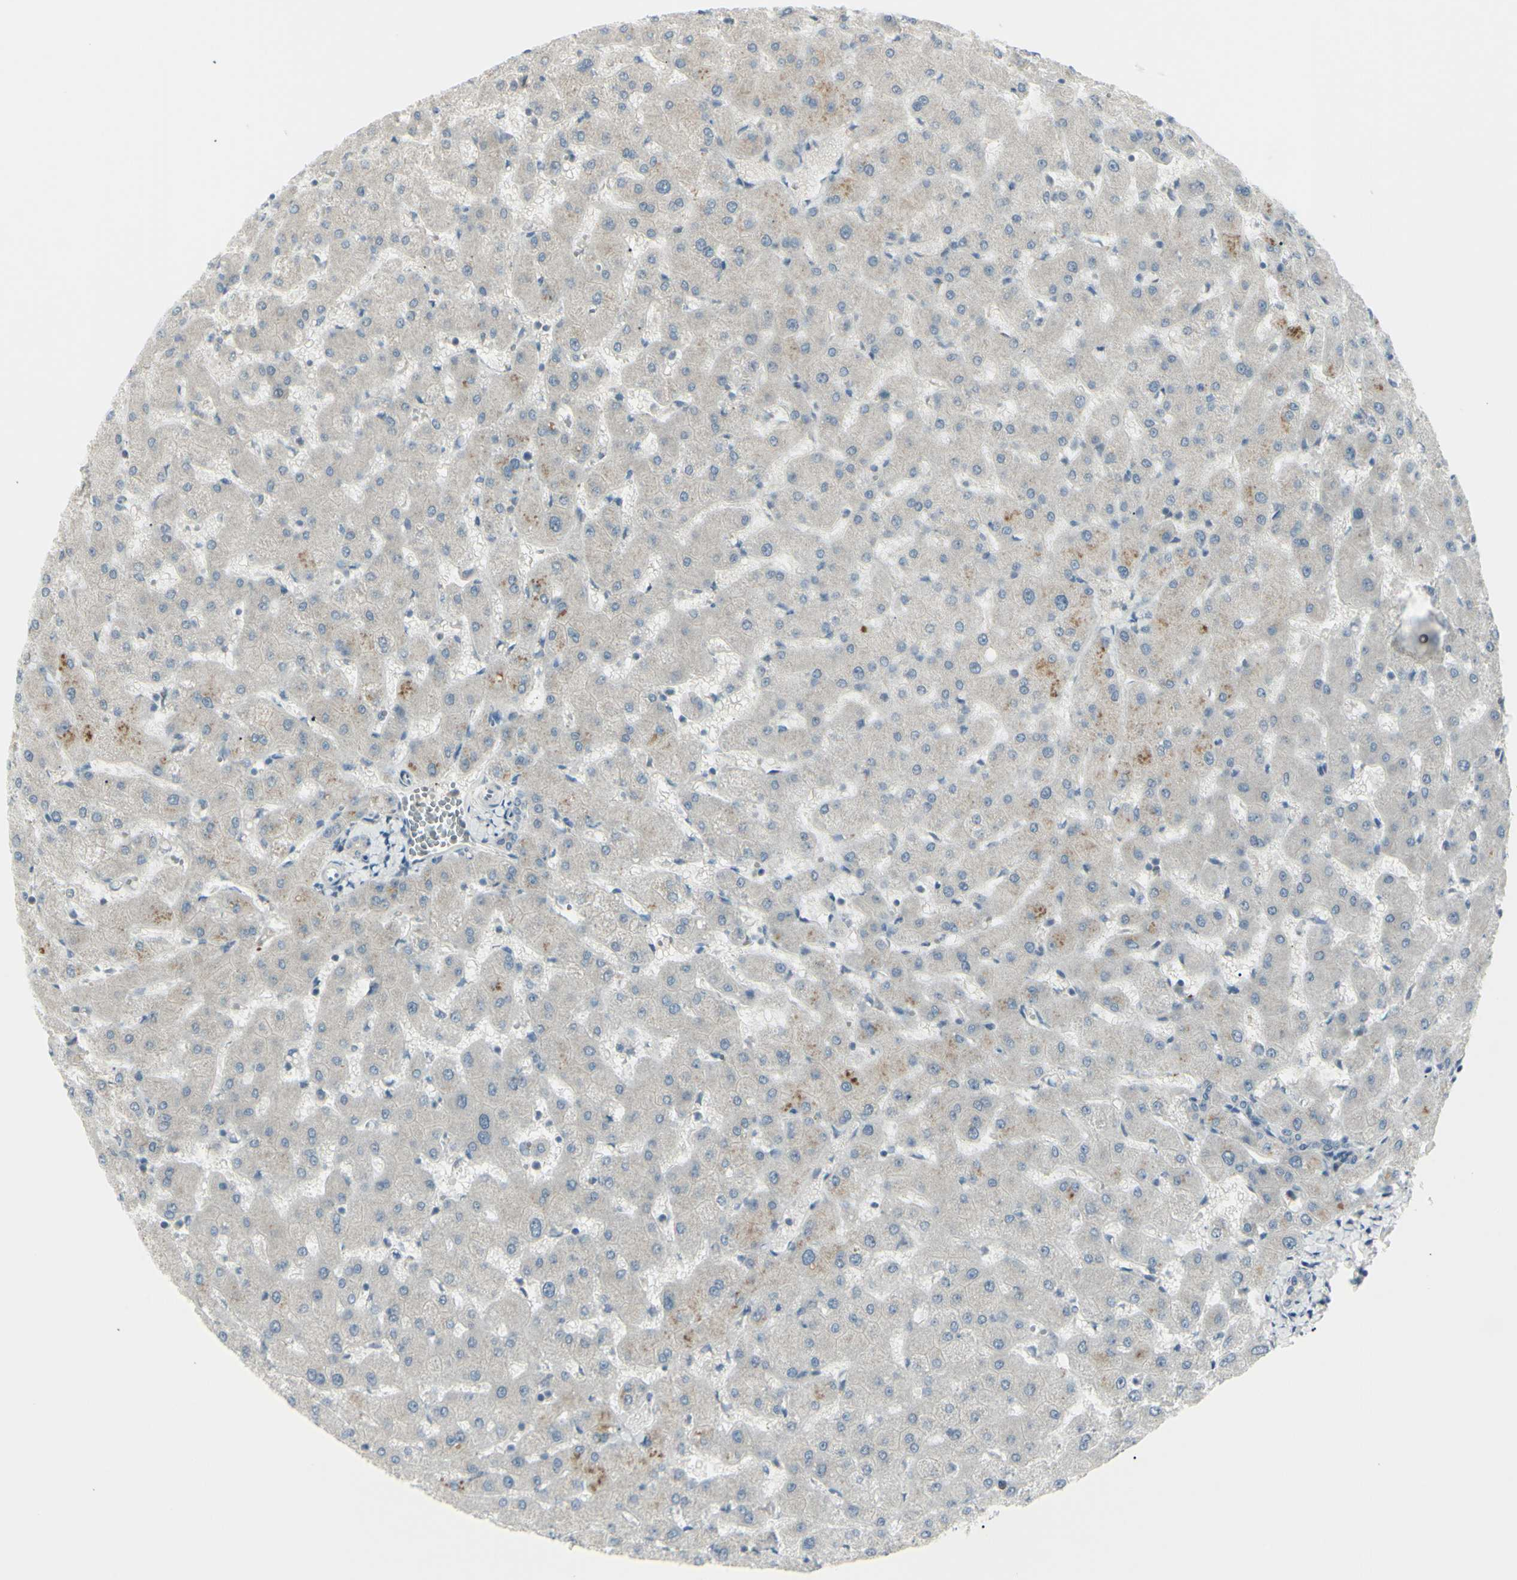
{"staining": {"intensity": "negative", "quantity": "none", "location": "none"}, "tissue": "liver", "cell_type": "Cholangiocytes", "image_type": "normal", "snomed": [{"axis": "morphology", "description": "Normal tissue, NOS"}, {"axis": "topography", "description": "Liver"}], "caption": "The immunohistochemistry (IHC) photomicrograph has no significant expression in cholangiocytes of liver.", "gene": "SH3GL2", "patient": {"sex": "female", "age": 63}}